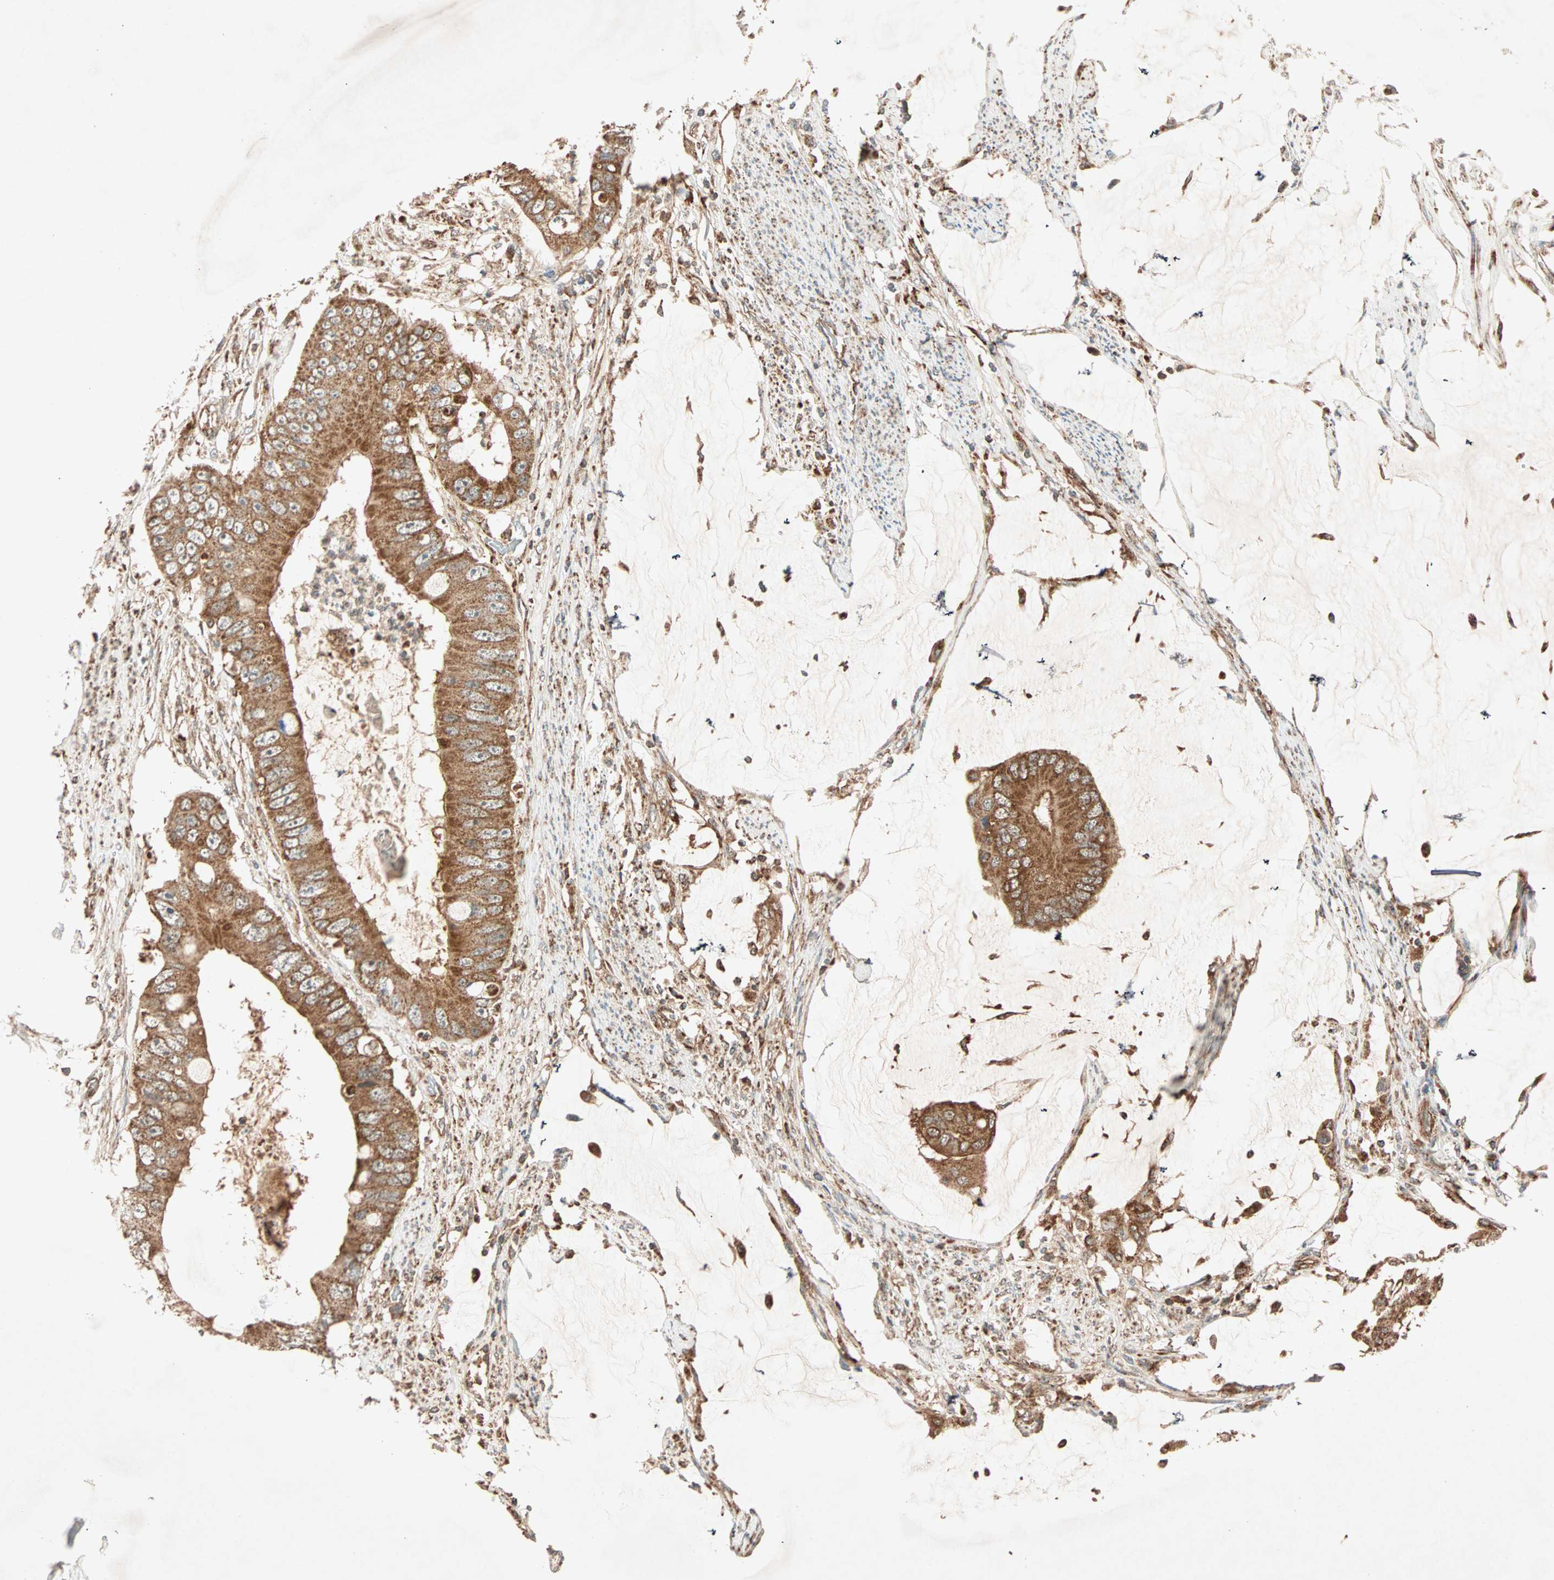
{"staining": {"intensity": "strong", "quantity": ">75%", "location": "cytoplasmic/membranous"}, "tissue": "colorectal cancer", "cell_type": "Tumor cells", "image_type": "cancer", "snomed": [{"axis": "morphology", "description": "Adenocarcinoma, NOS"}, {"axis": "topography", "description": "Rectum"}], "caption": "A brown stain shows strong cytoplasmic/membranous expression of a protein in colorectal cancer (adenocarcinoma) tumor cells.", "gene": "MAPK1", "patient": {"sex": "female", "age": 77}}